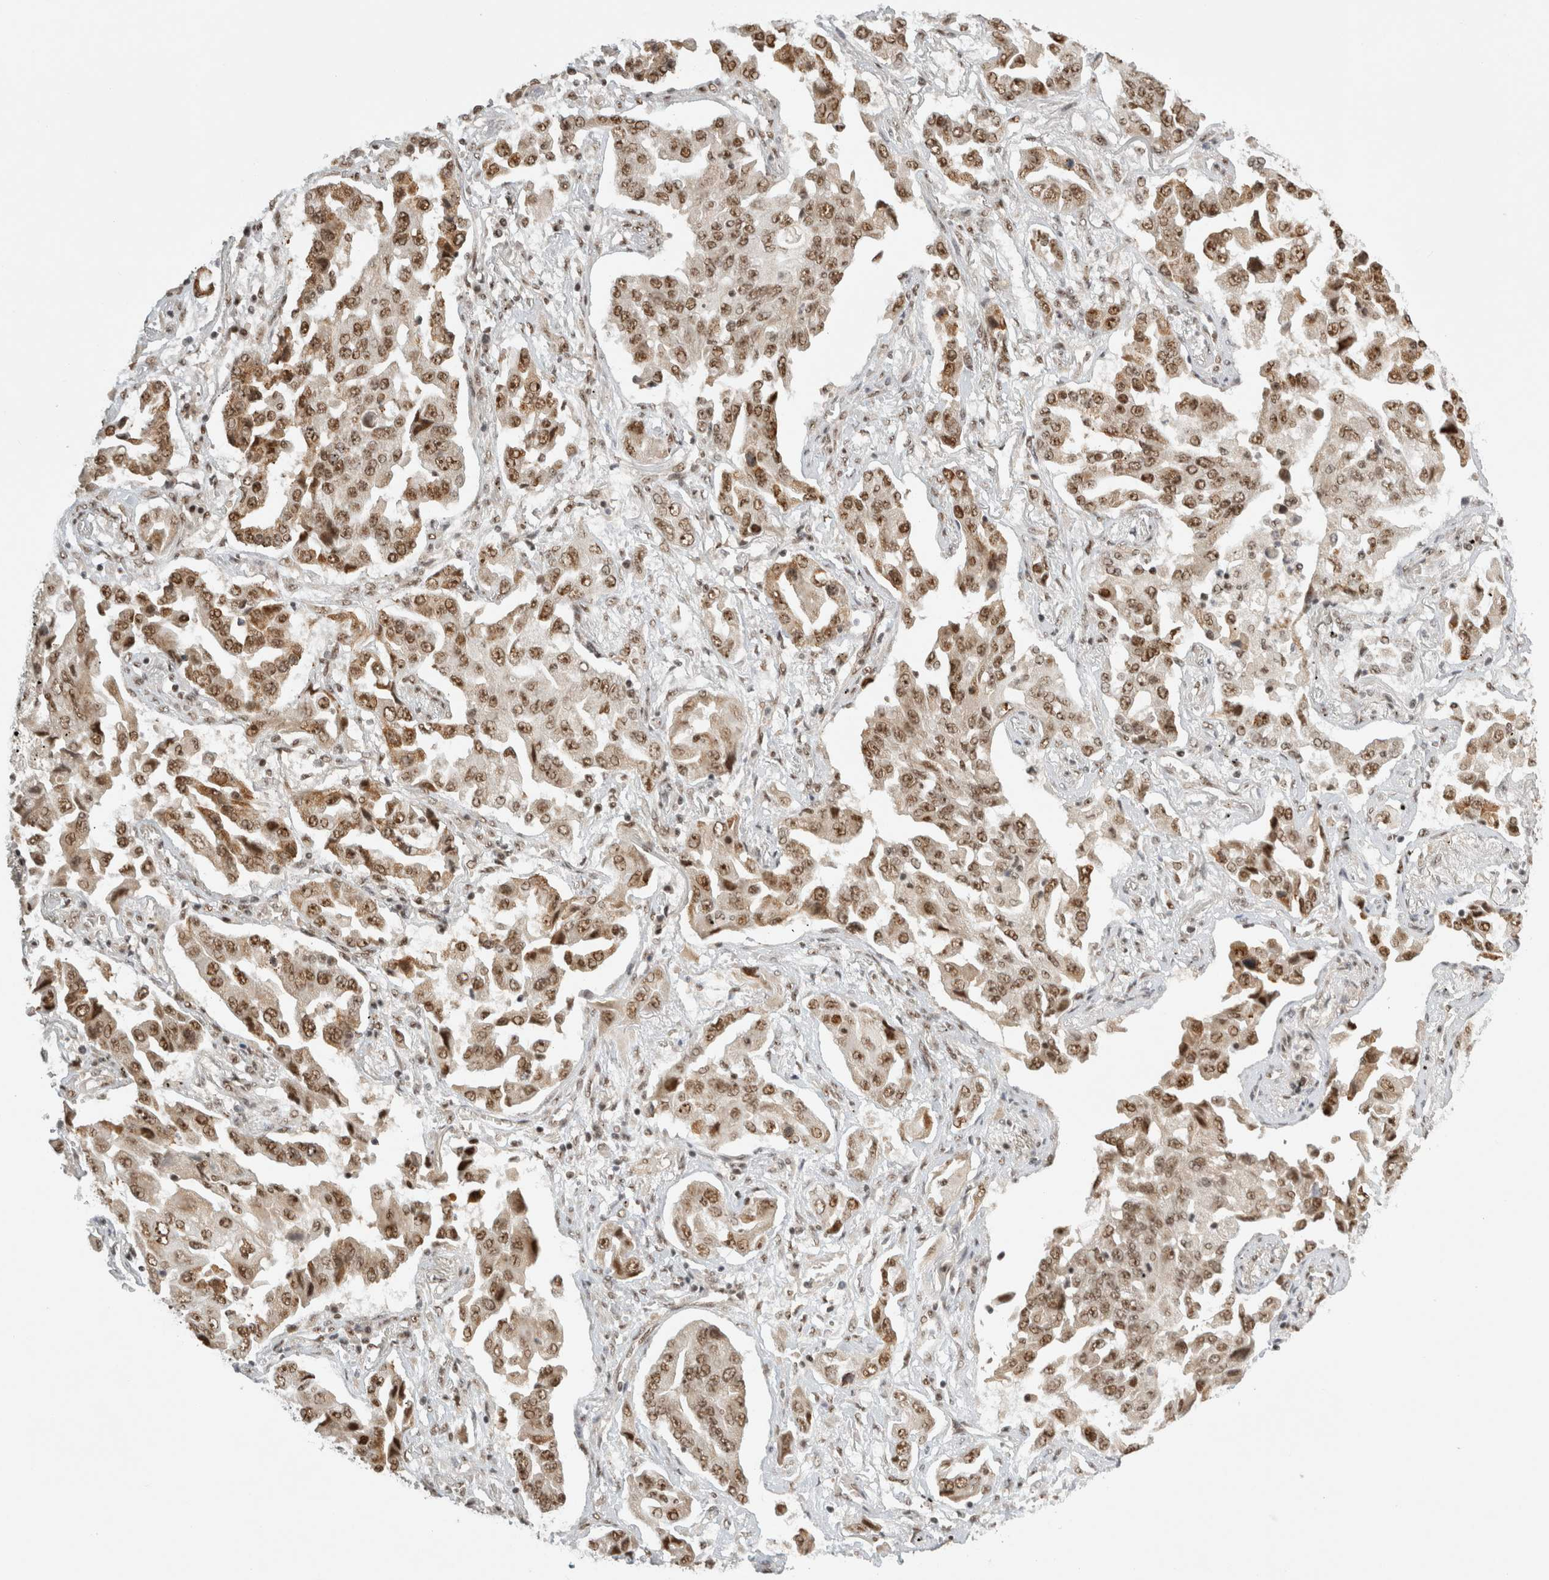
{"staining": {"intensity": "moderate", "quantity": ">75%", "location": "cytoplasmic/membranous,nuclear"}, "tissue": "lung cancer", "cell_type": "Tumor cells", "image_type": "cancer", "snomed": [{"axis": "morphology", "description": "Adenocarcinoma, NOS"}, {"axis": "topography", "description": "Lung"}], "caption": "Lung cancer (adenocarcinoma) was stained to show a protein in brown. There is medium levels of moderate cytoplasmic/membranous and nuclear expression in about >75% of tumor cells. (DAB IHC with brightfield microscopy, high magnification).", "gene": "EBNA1BP2", "patient": {"sex": "female", "age": 65}}